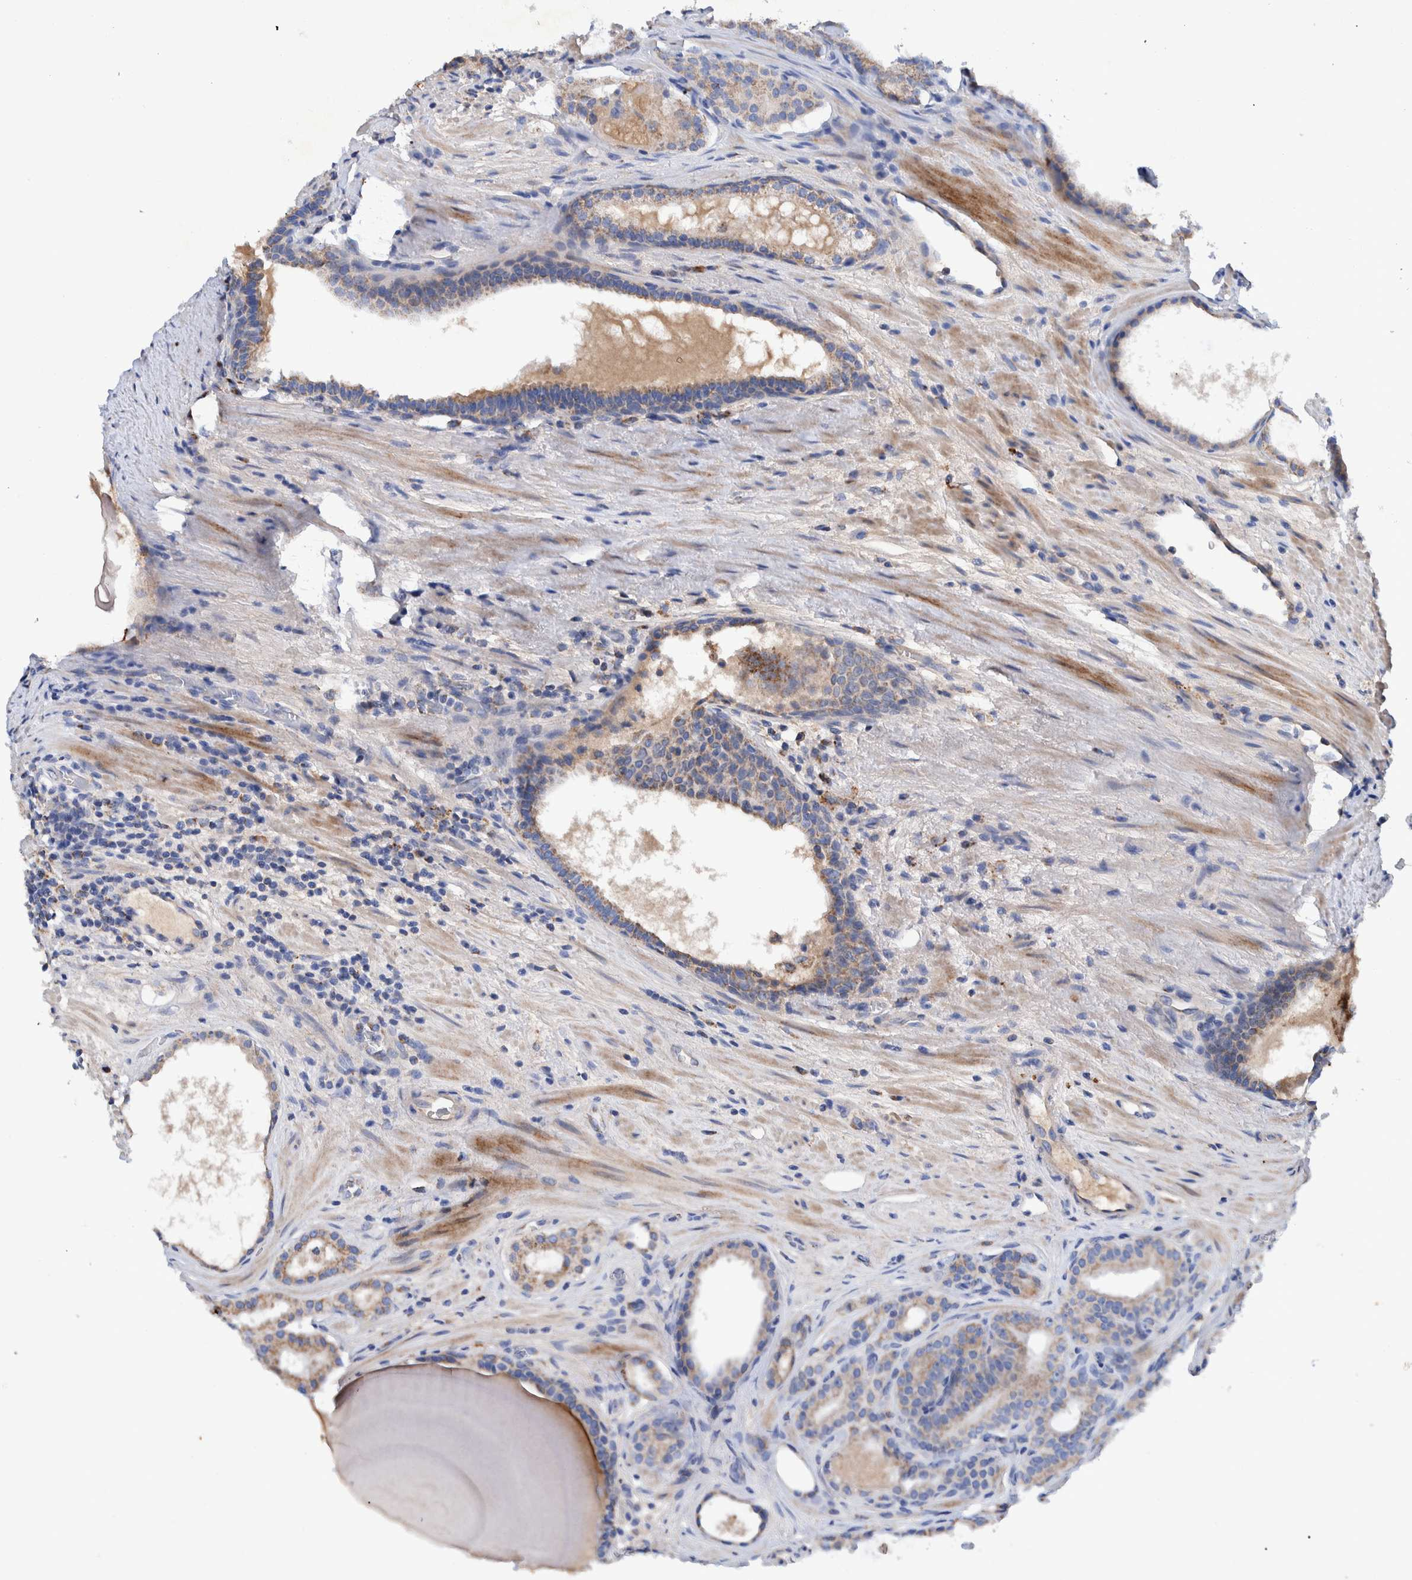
{"staining": {"intensity": "moderate", "quantity": ">75%", "location": "cytoplasmic/membranous"}, "tissue": "prostate cancer", "cell_type": "Tumor cells", "image_type": "cancer", "snomed": [{"axis": "morphology", "description": "Adenocarcinoma, High grade"}, {"axis": "topography", "description": "Prostate"}], "caption": "Protein expression by IHC shows moderate cytoplasmic/membranous positivity in about >75% of tumor cells in prostate cancer. The staining was performed using DAB (3,3'-diaminobenzidine), with brown indicating positive protein expression. Nuclei are stained blue with hematoxylin.", "gene": "DECR1", "patient": {"sex": "male", "age": 60}}